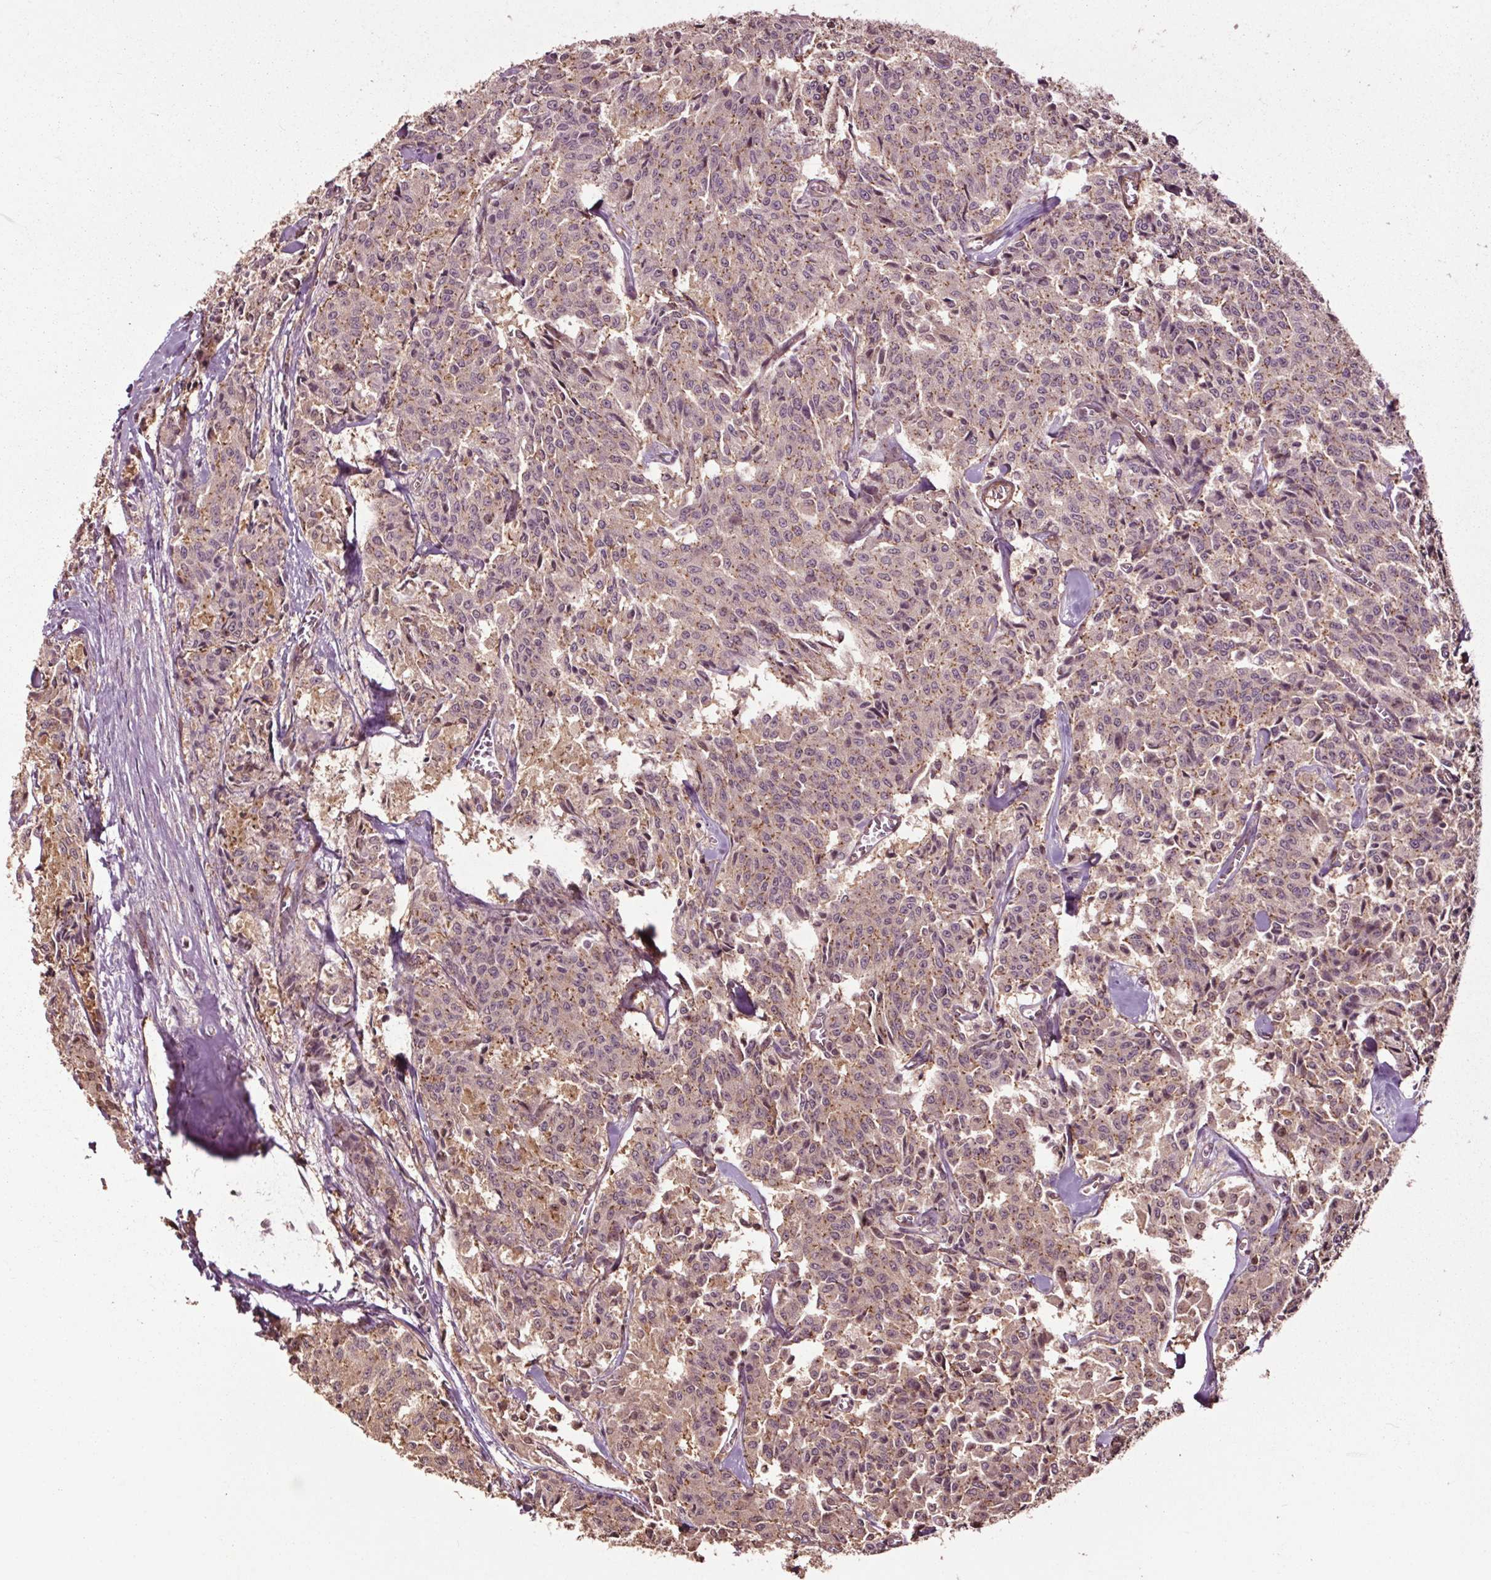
{"staining": {"intensity": "weak", "quantity": "25%-75%", "location": "cytoplasmic/membranous,nuclear"}, "tissue": "carcinoid", "cell_type": "Tumor cells", "image_type": "cancer", "snomed": [{"axis": "morphology", "description": "Carcinoid, malignant, NOS"}, {"axis": "topography", "description": "Lung"}], "caption": "Malignant carcinoid was stained to show a protein in brown. There is low levels of weak cytoplasmic/membranous and nuclear expression in approximately 25%-75% of tumor cells.", "gene": "CEP95", "patient": {"sex": "male", "age": 71}}